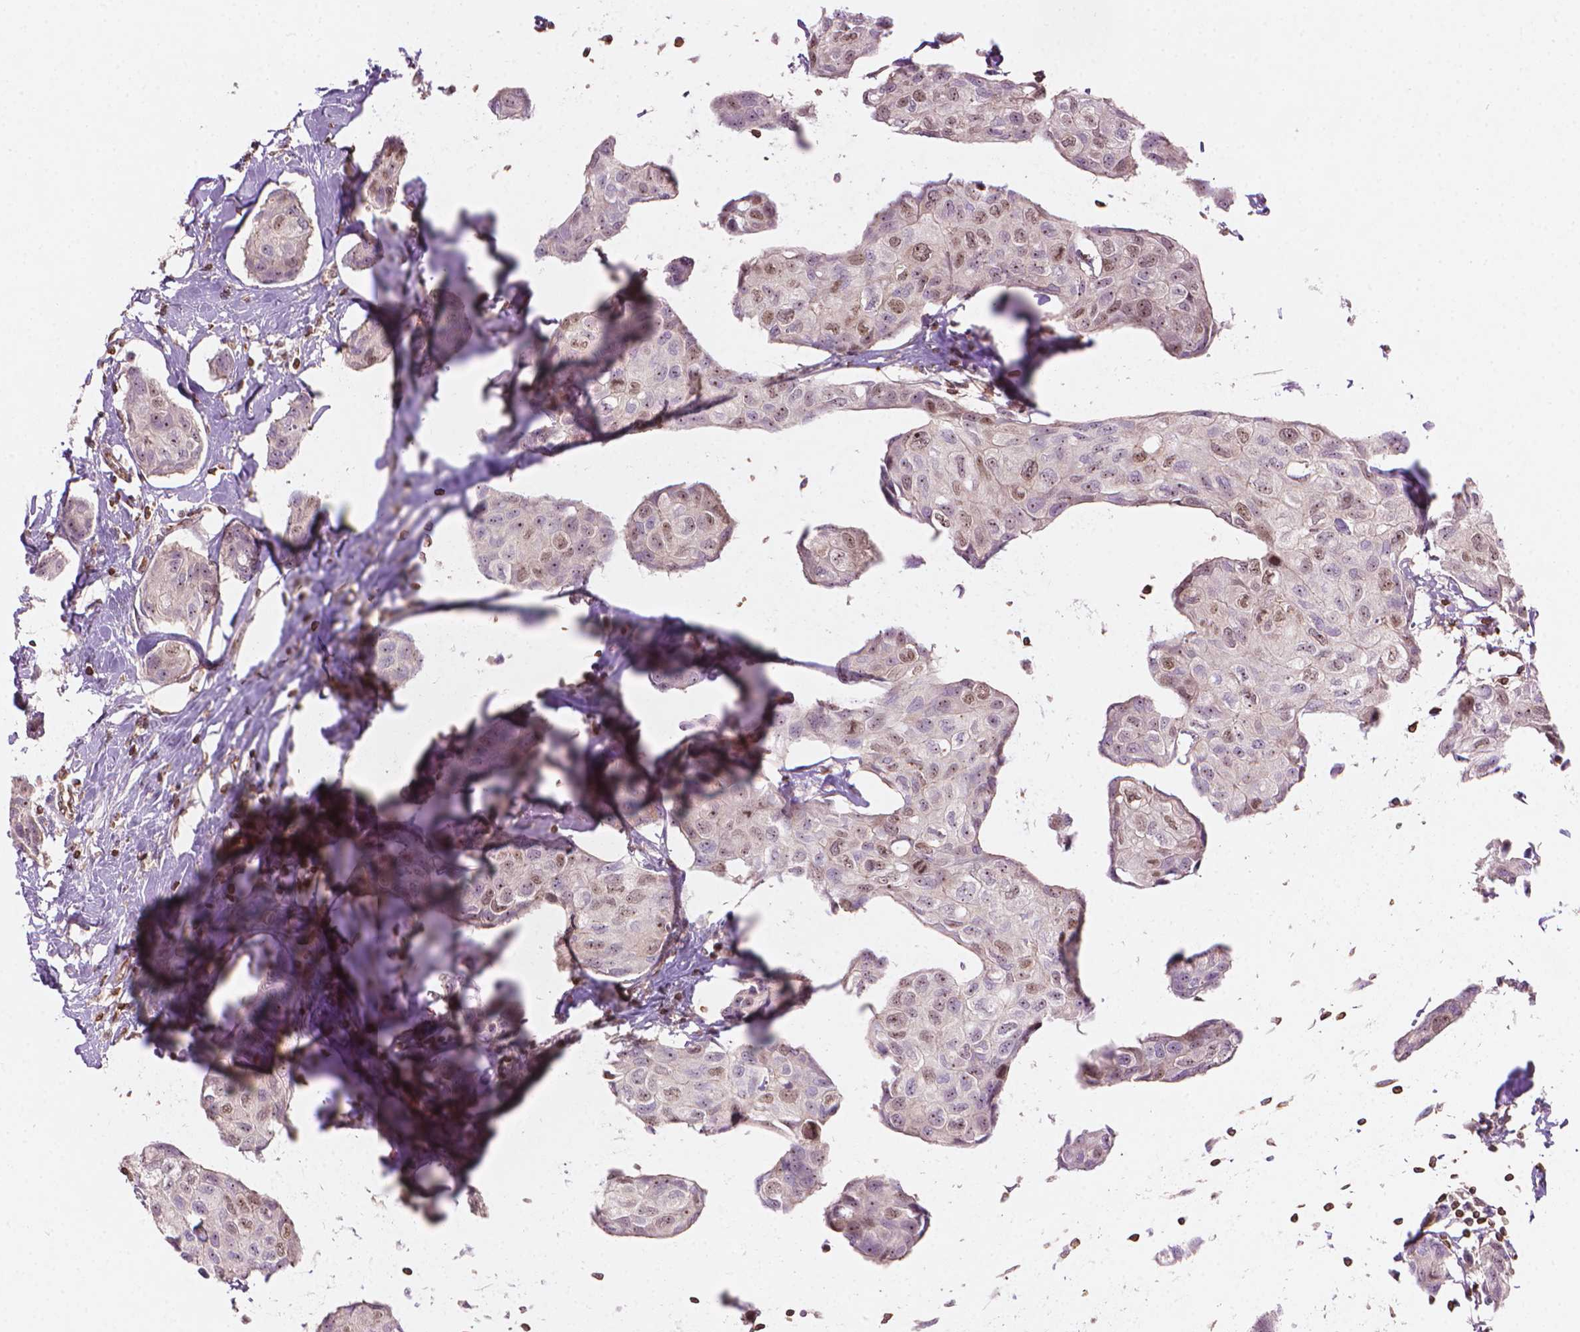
{"staining": {"intensity": "weak", "quantity": "<25%", "location": "nuclear"}, "tissue": "breast cancer", "cell_type": "Tumor cells", "image_type": "cancer", "snomed": [{"axis": "morphology", "description": "Duct carcinoma"}, {"axis": "topography", "description": "Breast"}], "caption": "Tumor cells are negative for brown protein staining in intraductal carcinoma (breast).", "gene": "SMC2", "patient": {"sex": "female", "age": 80}}